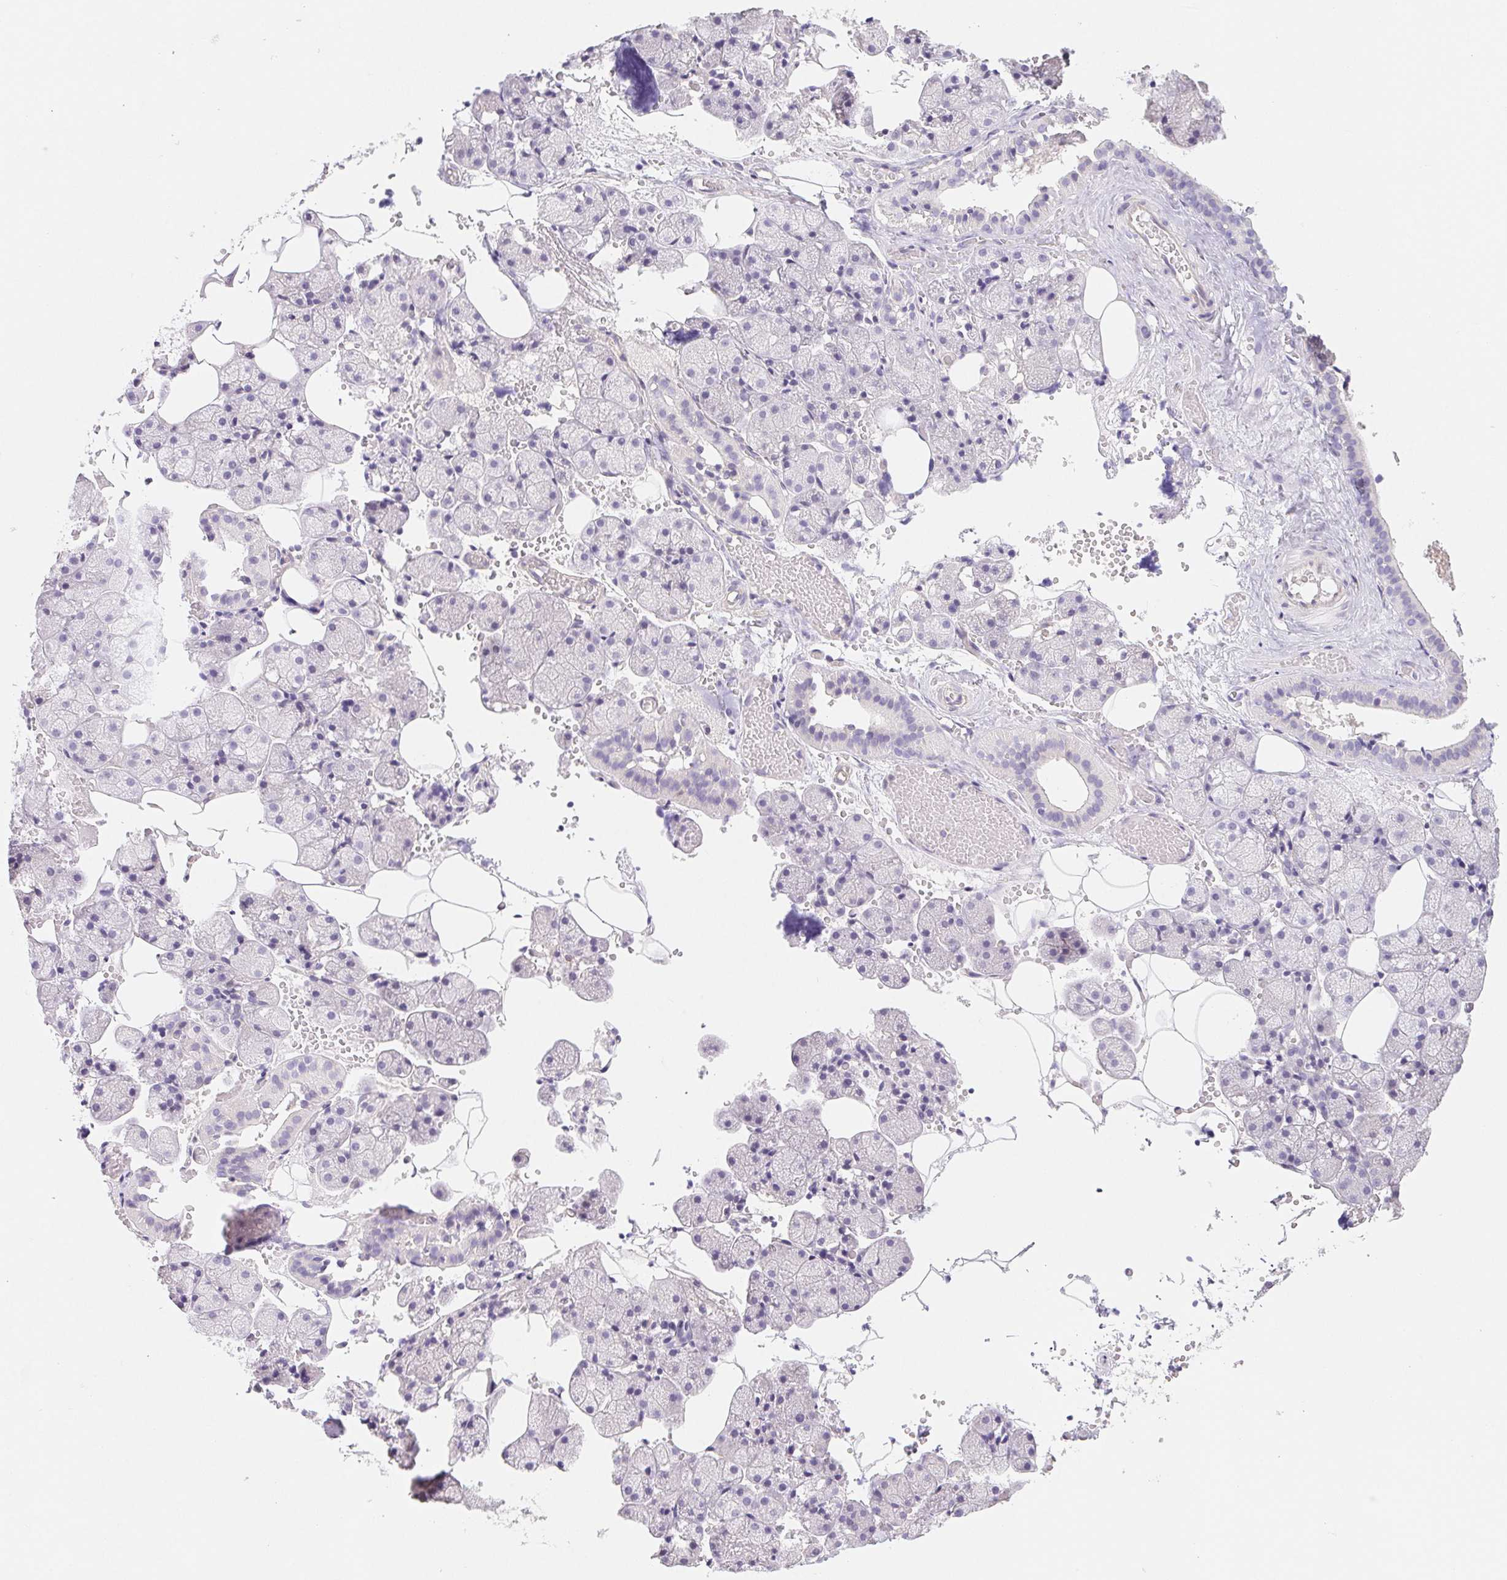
{"staining": {"intensity": "negative", "quantity": "none", "location": "none"}, "tissue": "salivary gland", "cell_type": "Glandular cells", "image_type": "normal", "snomed": [{"axis": "morphology", "description": "Normal tissue, NOS"}, {"axis": "topography", "description": "Salivary gland"}], "caption": "Photomicrograph shows no significant protein staining in glandular cells of unremarkable salivary gland.", "gene": "CTNND2", "patient": {"sex": "male", "age": 38}}